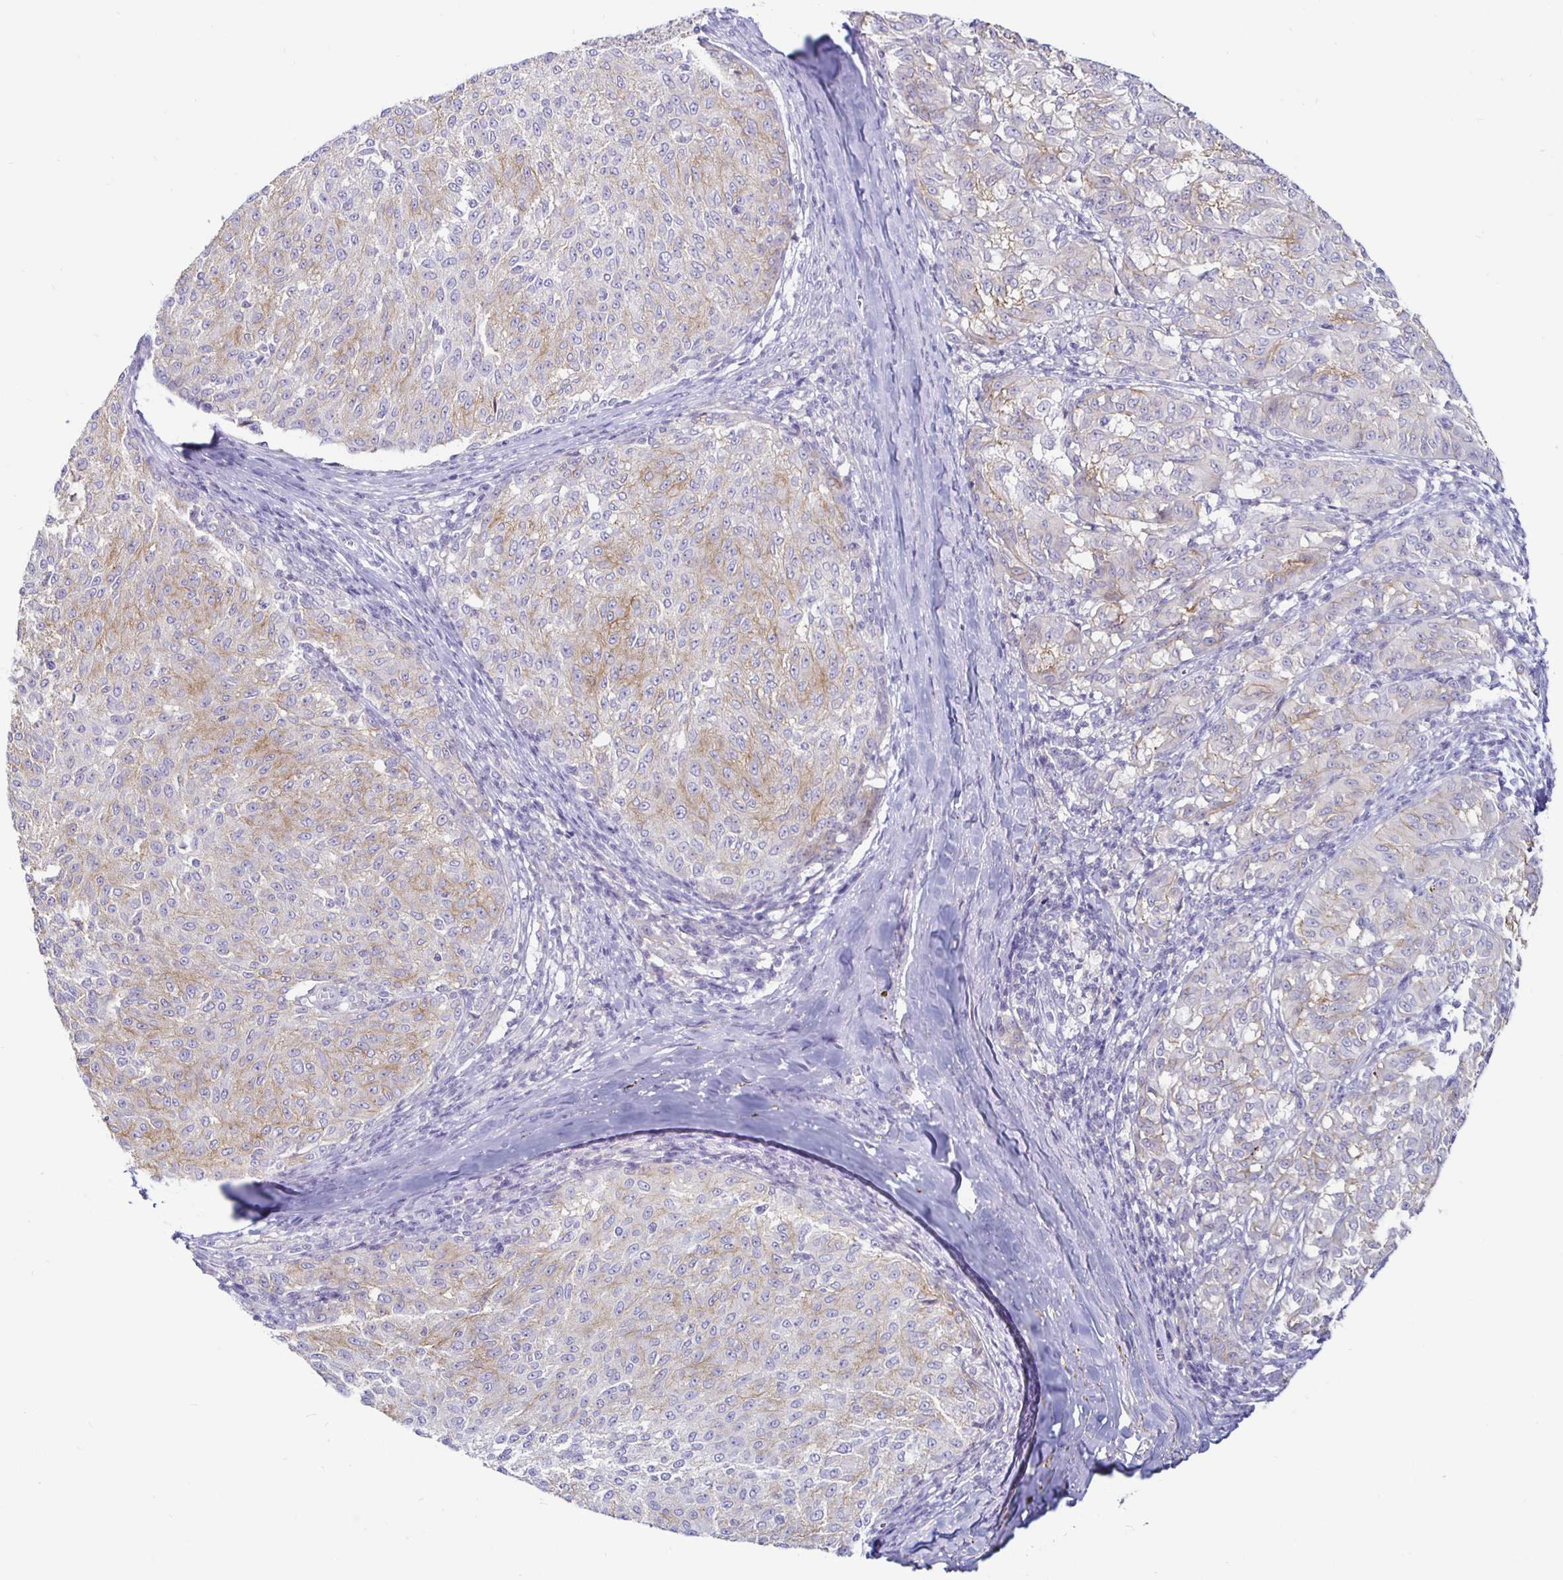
{"staining": {"intensity": "weak", "quantity": "25%-75%", "location": "cytoplasmic/membranous"}, "tissue": "melanoma", "cell_type": "Tumor cells", "image_type": "cancer", "snomed": [{"axis": "morphology", "description": "Malignant melanoma, NOS"}, {"axis": "topography", "description": "Skin"}], "caption": "Tumor cells display weak cytoplasmic/membranous staining in approximately 25%-75% of cells in melanoma.", "gene": "SIRPA", "patient": {"sex": "female", "age": 72}}